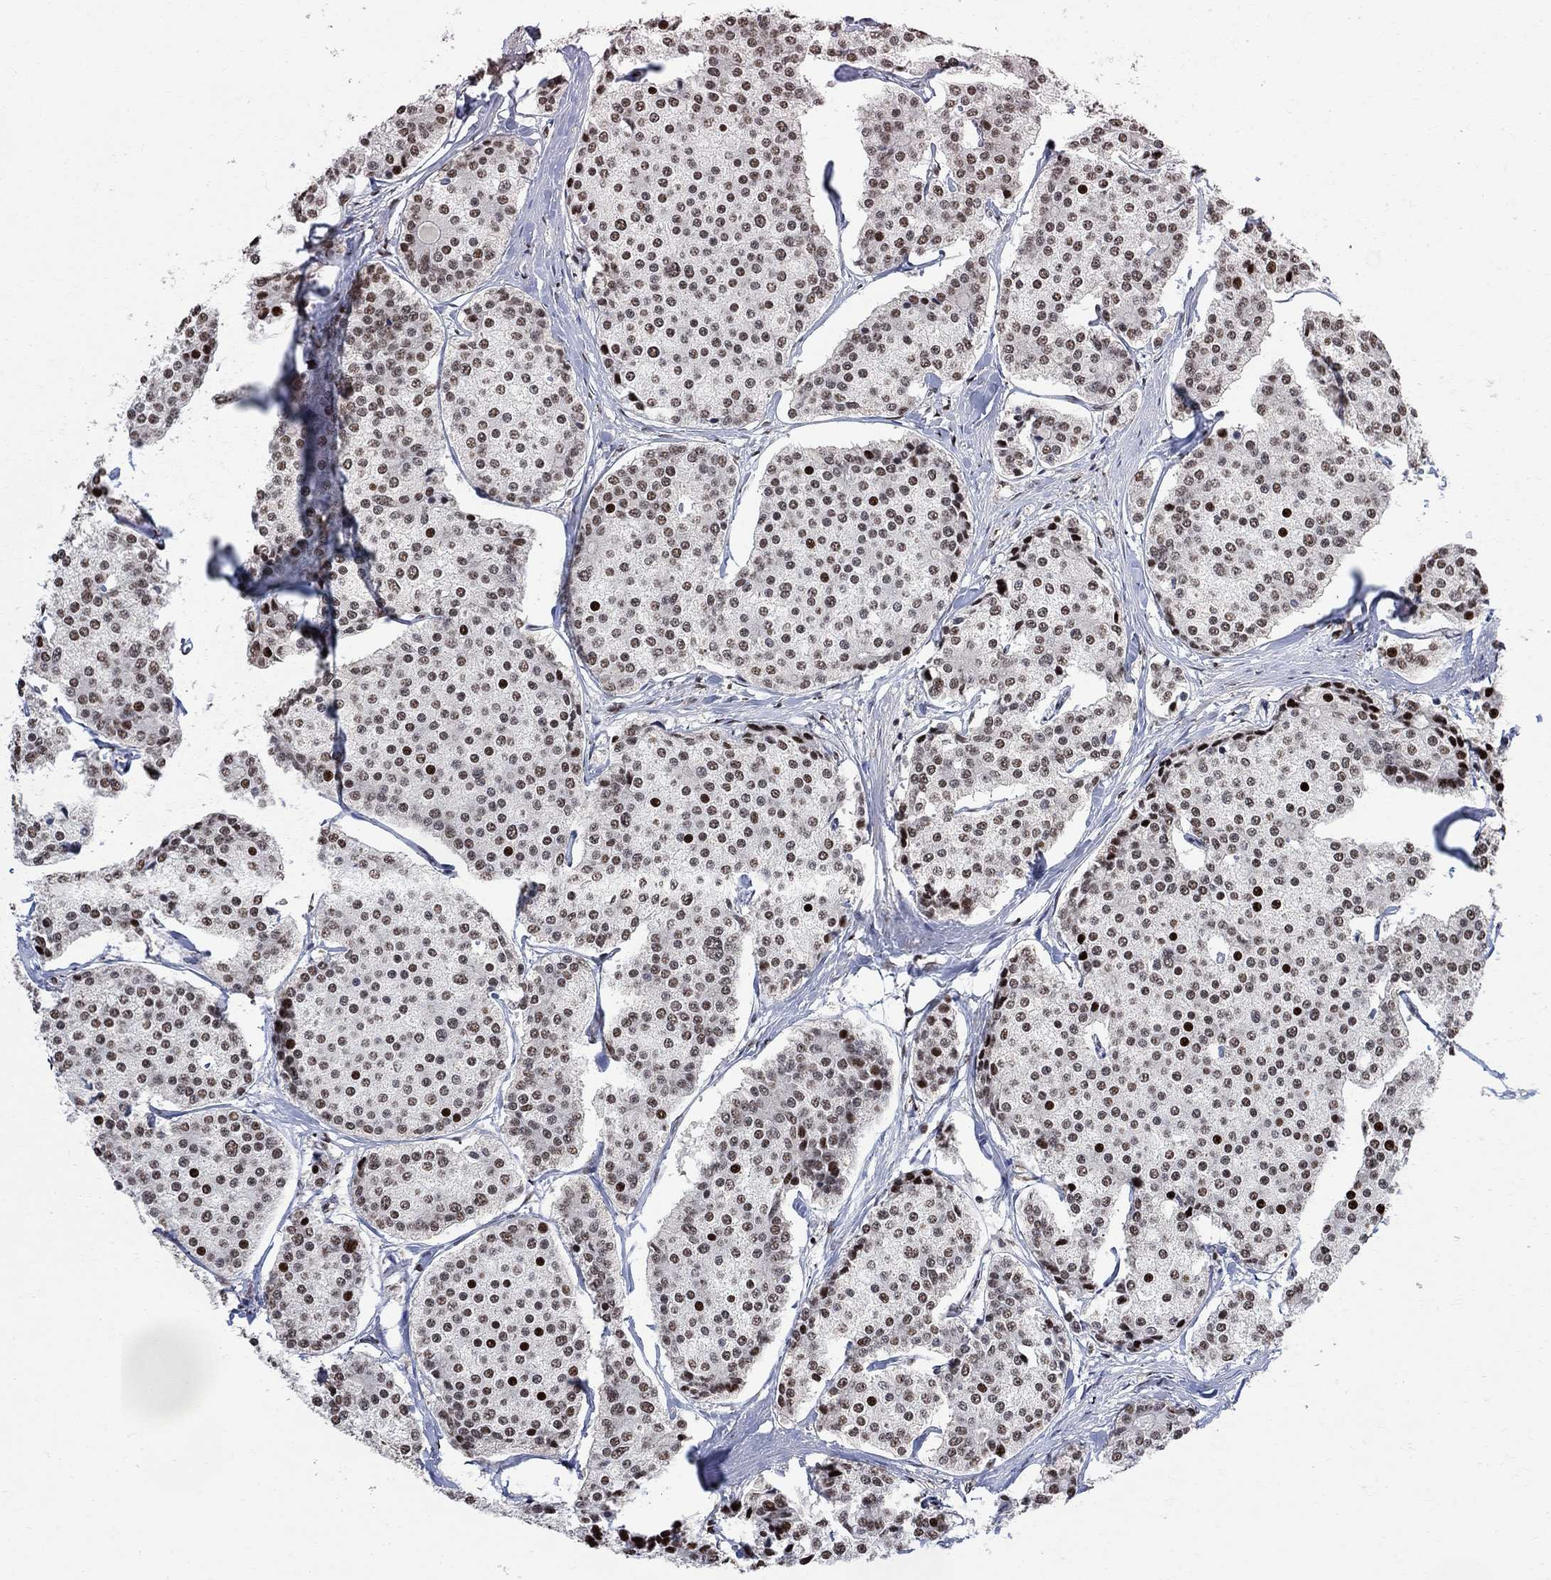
{"staining": {"intensity": "strong", "quantity": "<25%", "location": "nuclear"}, "tissue": "carcinoid", "cell_type": "Tumor cells", "image_type": "cancer", "snomed": [{"axis": "morphology", "description": "Carcinoid, malignant, NOS"}, {"axis": "topography", "description": "Small intestine"}], "caption": "This photomicrograph displays carcinoid stained with immunohistochemistry to label a protein in brown. The nuclear of tumor cells show strong positivity for the protein. Nuclei are counter-stained blue.", "gene": "E4F1", "patient": {"sex": "female", "age": 65}}